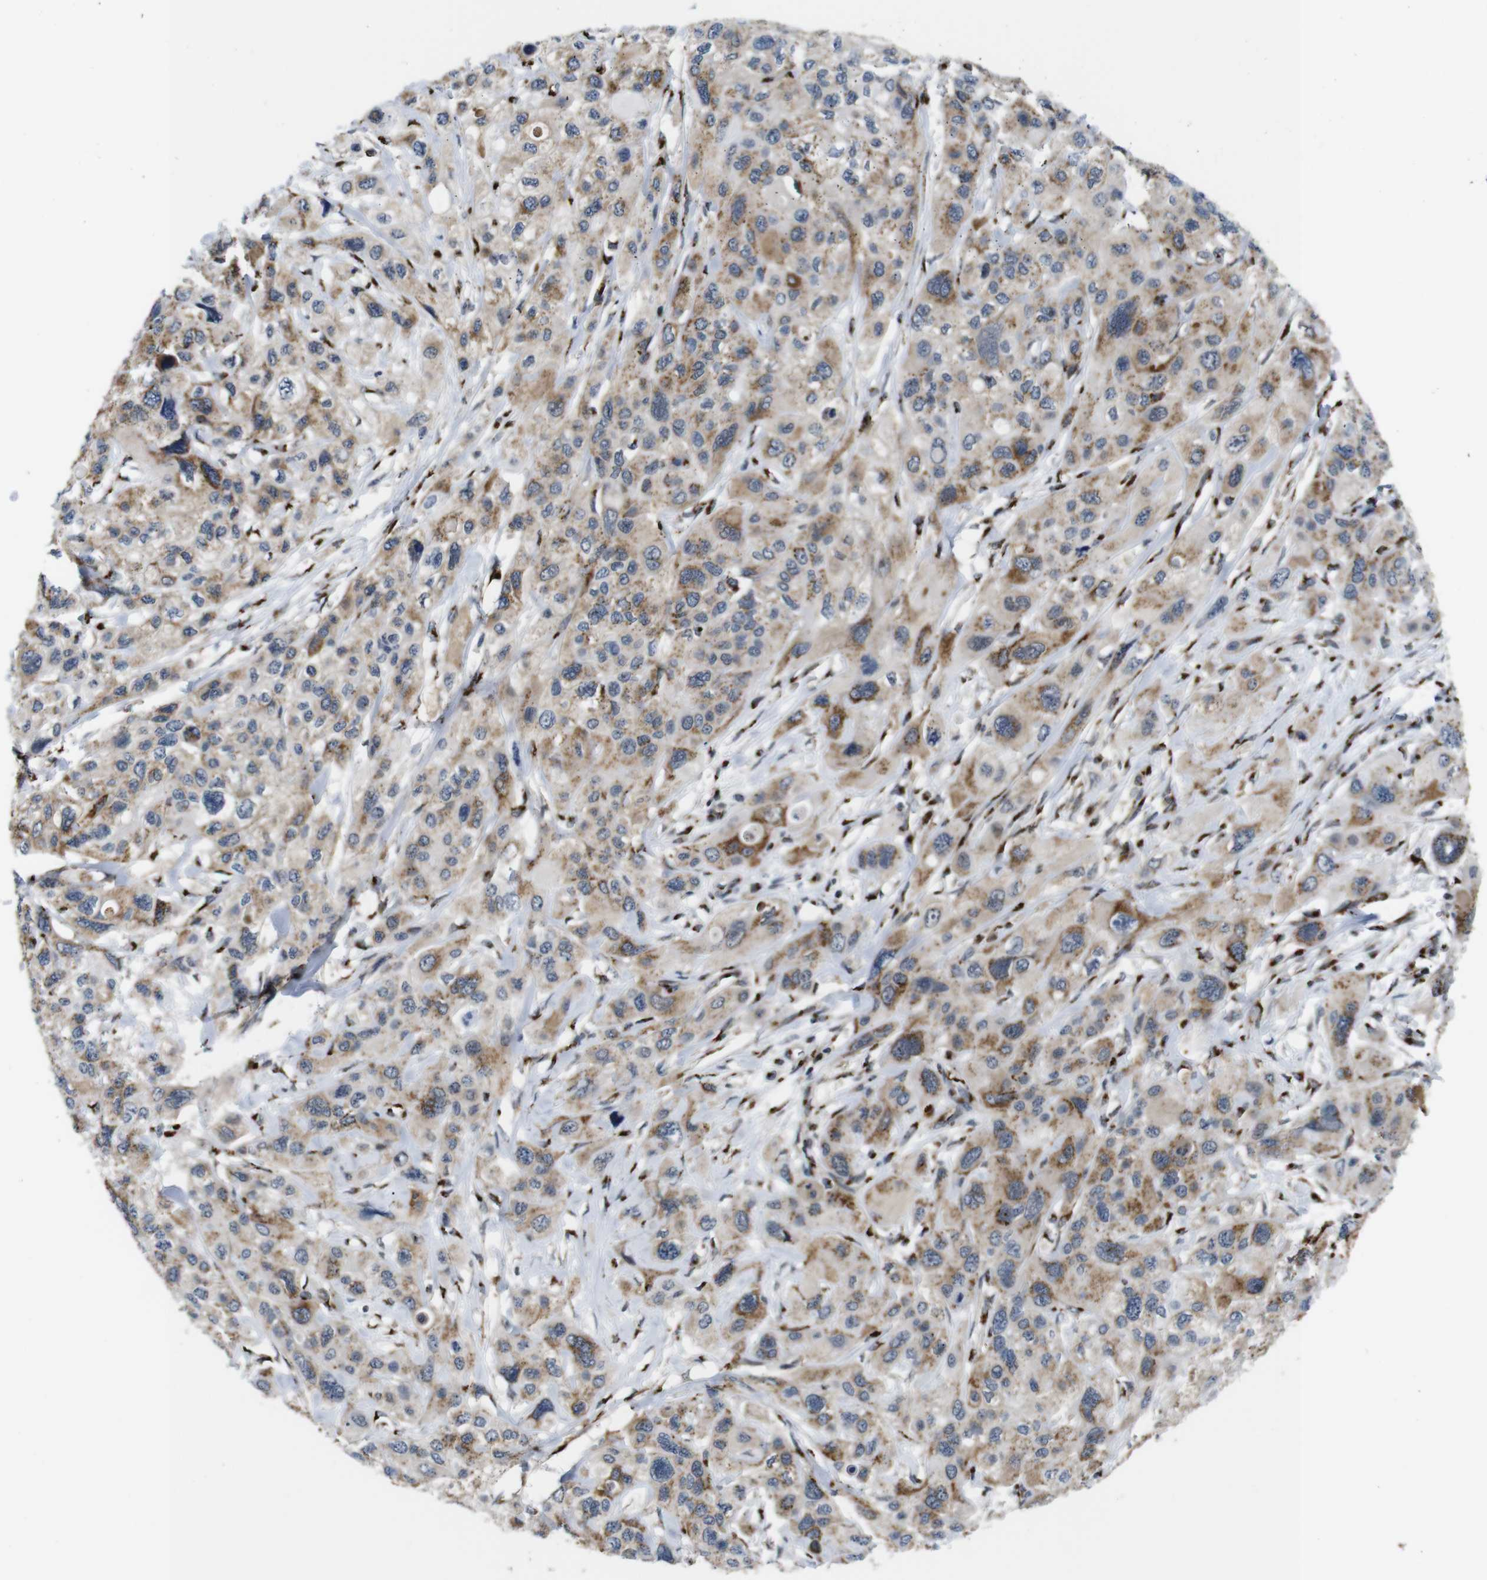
{"staining": {"intensity": "weak", "quantity": ">75%", "location": "cytoplasmic/membranous"}, "tissue": "pancreatic cancer", "cell_type": "Tumor cells", "image_type": "cancer", "snomed": [{"axis": "morphology", "description": "Adenocarcinoma, NOS"}, {"axis": "topography", "description": "Pancreas"}], "caption": "Immunohistochemistry histopathology image of pancreatic cancer stained for a protein (brown), which exhibits low levels of weak cytoplasmic/membranous staining in approximately >75% of tumor cells.", "gene": "TGOLN2", "patient": {"sex": "male", "age": 73}}